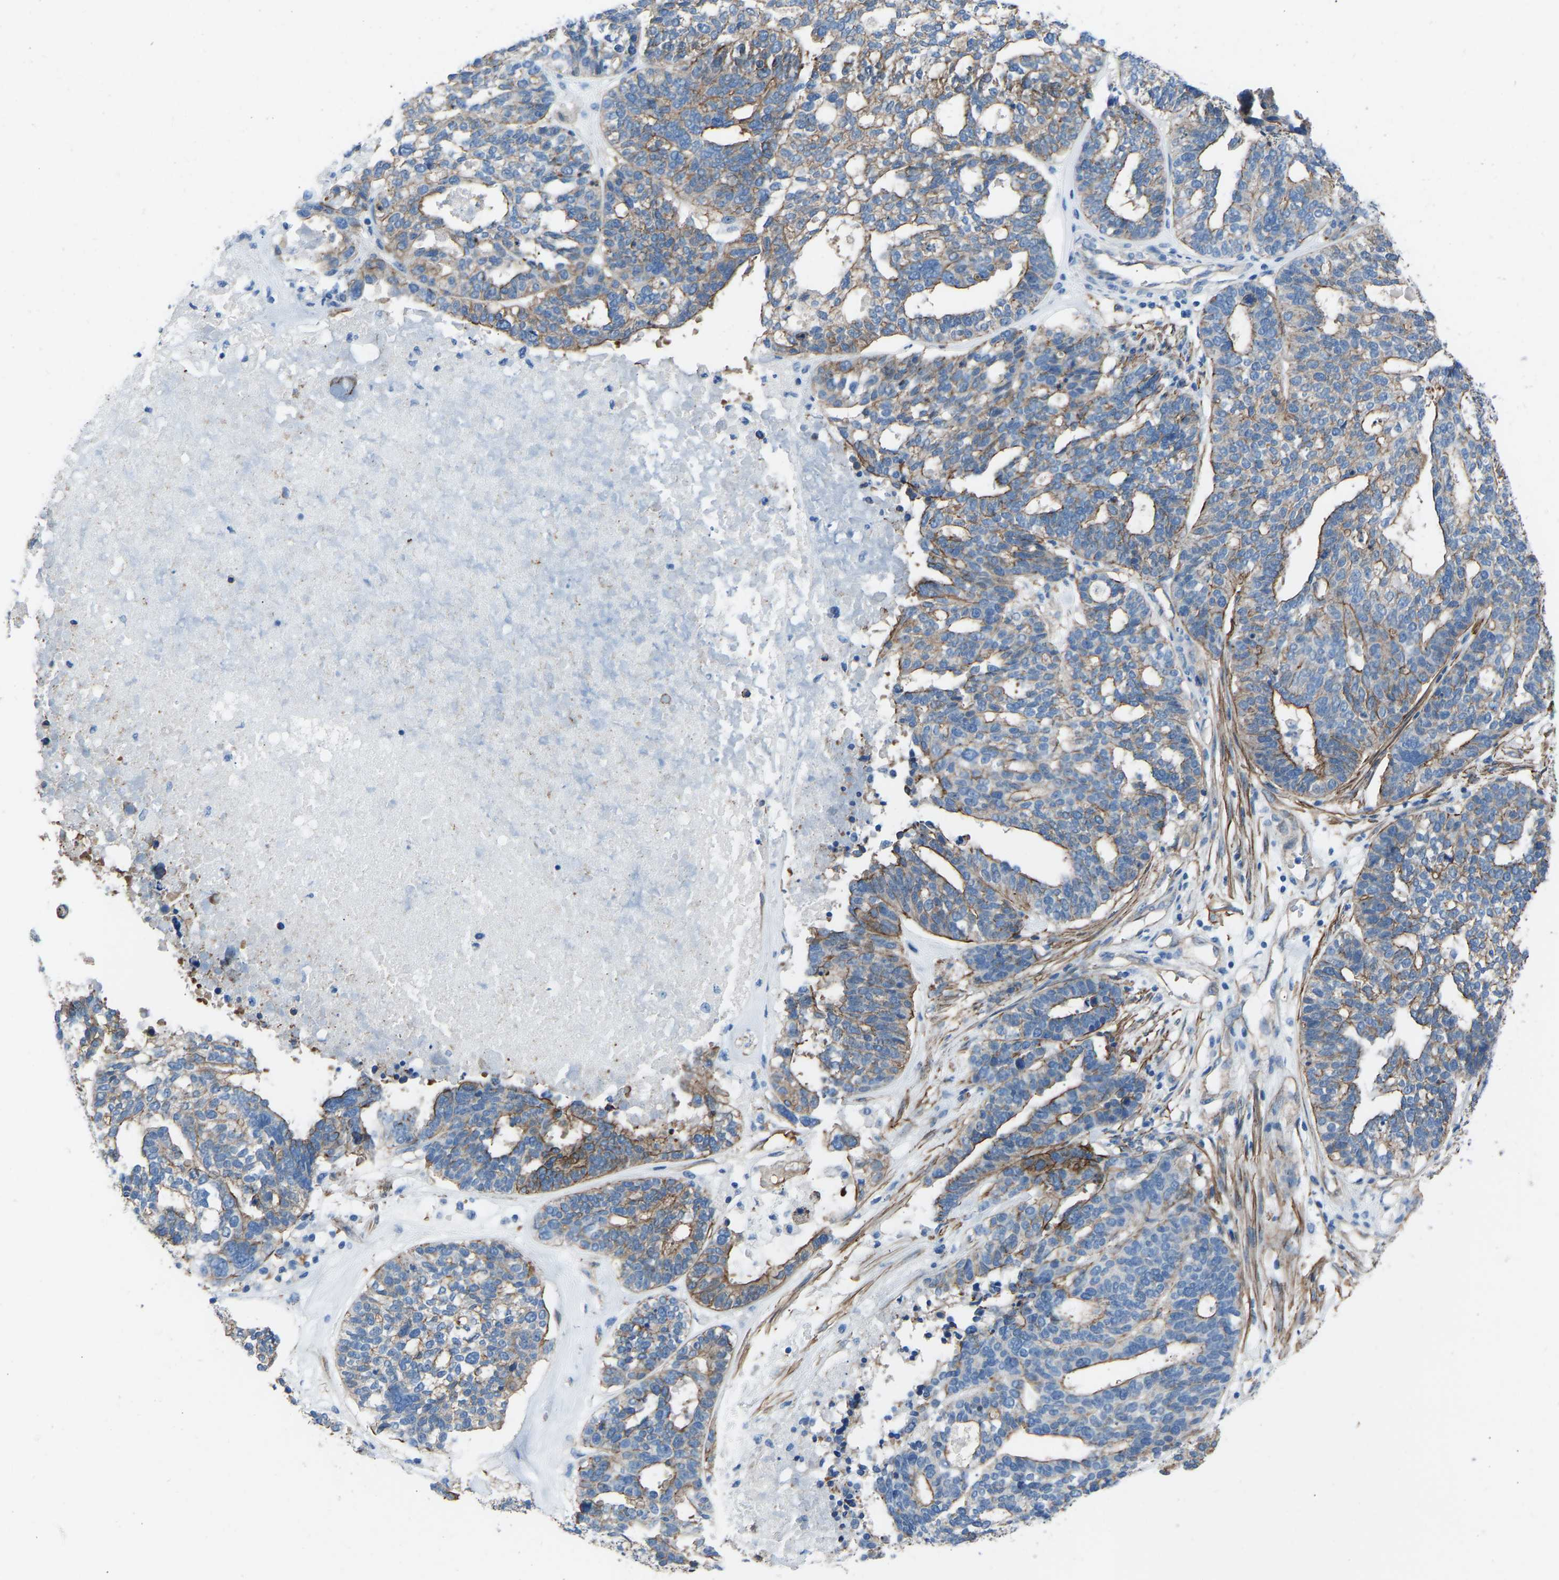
{"staining": {"intensity": "moderate", "quantity": ">75%", "location": "cytoplasmic/membranous"}, "tissue": "ovarian cancer", "cell_type": "Tumor cells", "image_type": "cancer", "snomed": [{"axis": "morphology", "description": "Cystadenocarcinoma, serous, NOS"}, {"axis": "topography", "description": "Ovary"}], "caption": "Moderate cytoplasmic/membranous staining for a protein is seen in about >75% of tumor cells of serous cystadenocarcinoma (ovarian) using immunohistochemistry (IHC).", "gene": "MYH10", "patient": {"sex": "female", "age": 59}}